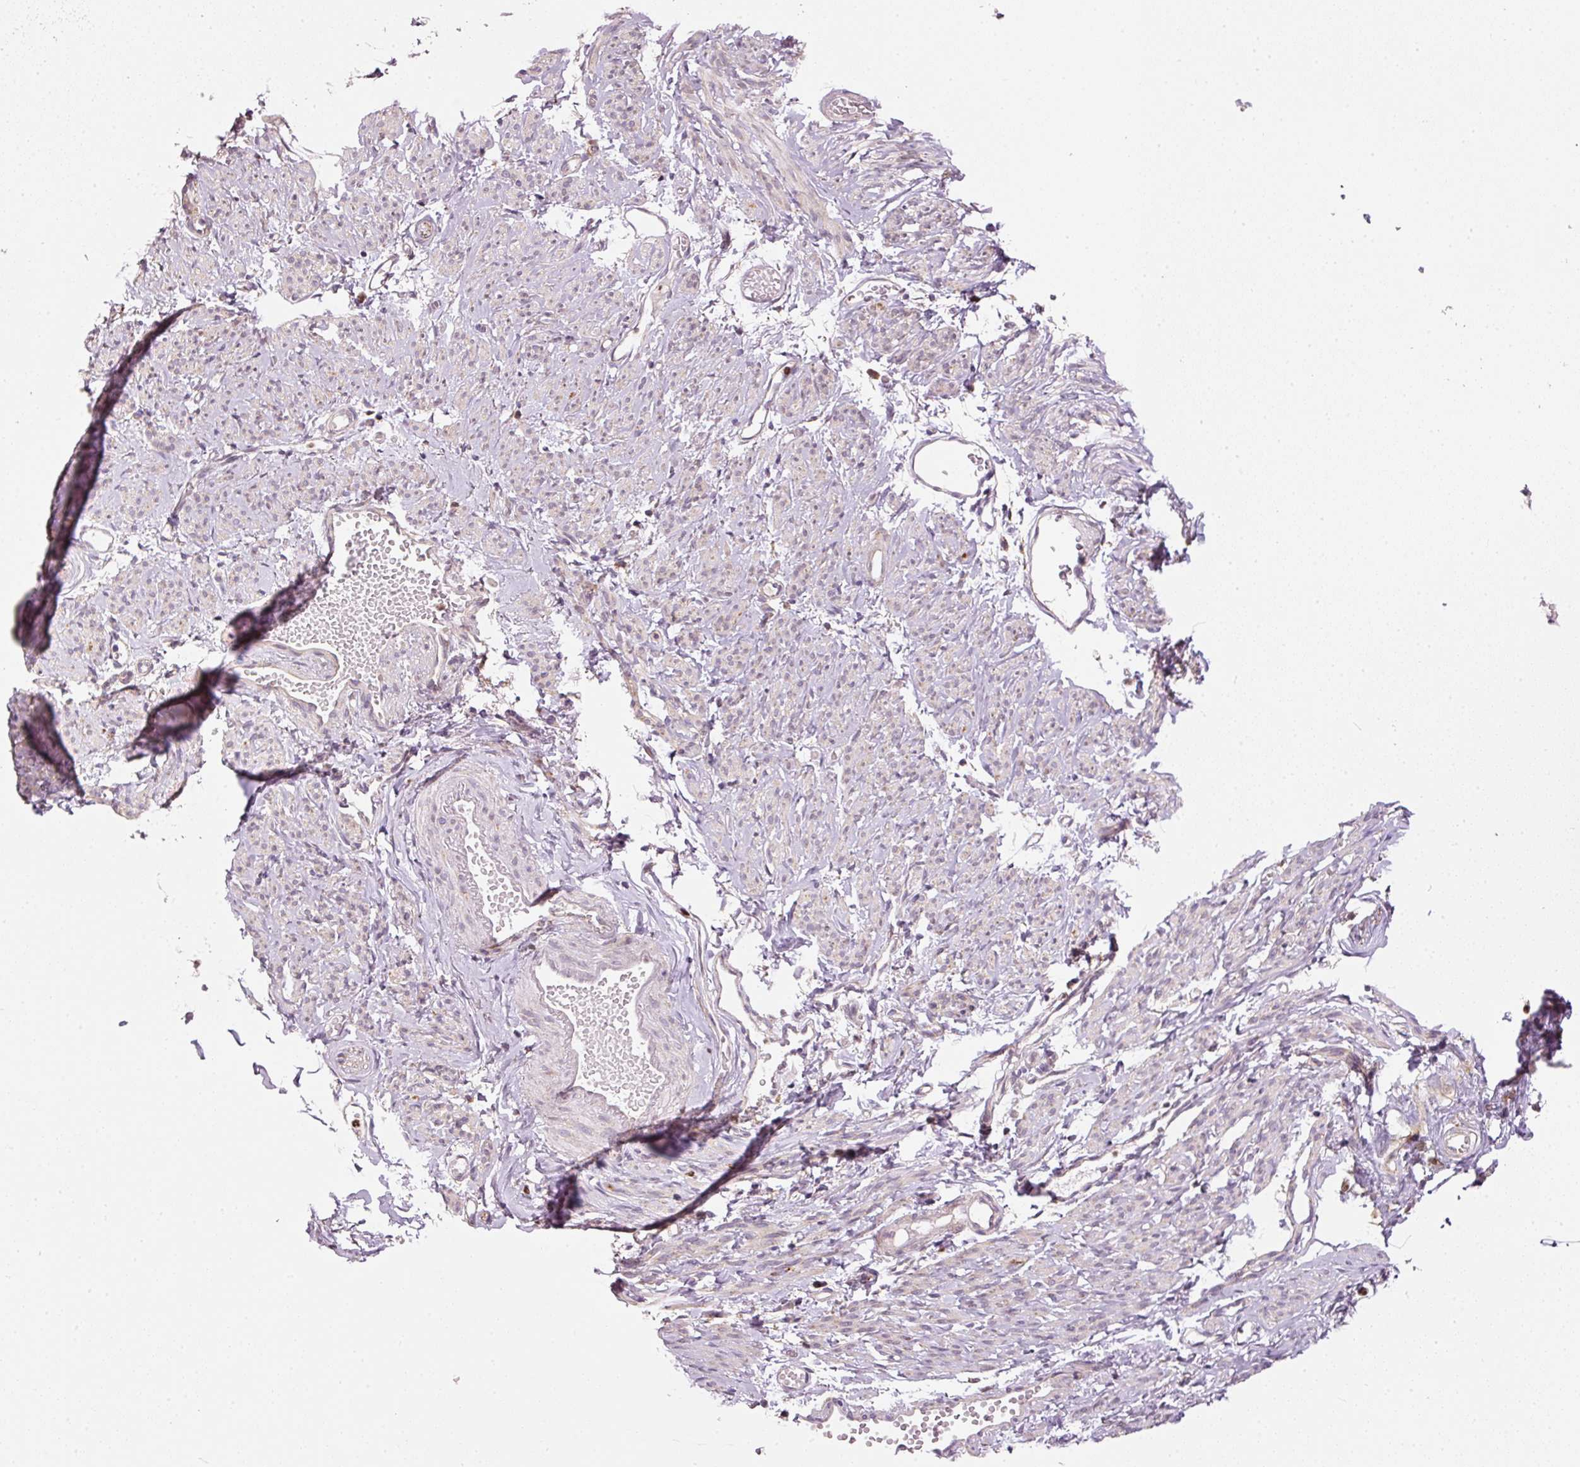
{"staining": {"intensity": "negative", "quantity": "none", "location": "none"}, "tissue": "smooth muscle", "cell_type": "Smooth muscle cells", "image_type": "normal", "snomed": [{"axis": "morphology", "description": "Normal tissue, NOS"}, {"axis": "topography", "description": "Smooth muscle"}], "caption": "DAB immunohistochemical staining of benign human smooth muscle demonstrates no significant positivity in smooth muscle cells.", "gene": "MTHFD1L", "patient": {"sex": "female", "age": 65}}